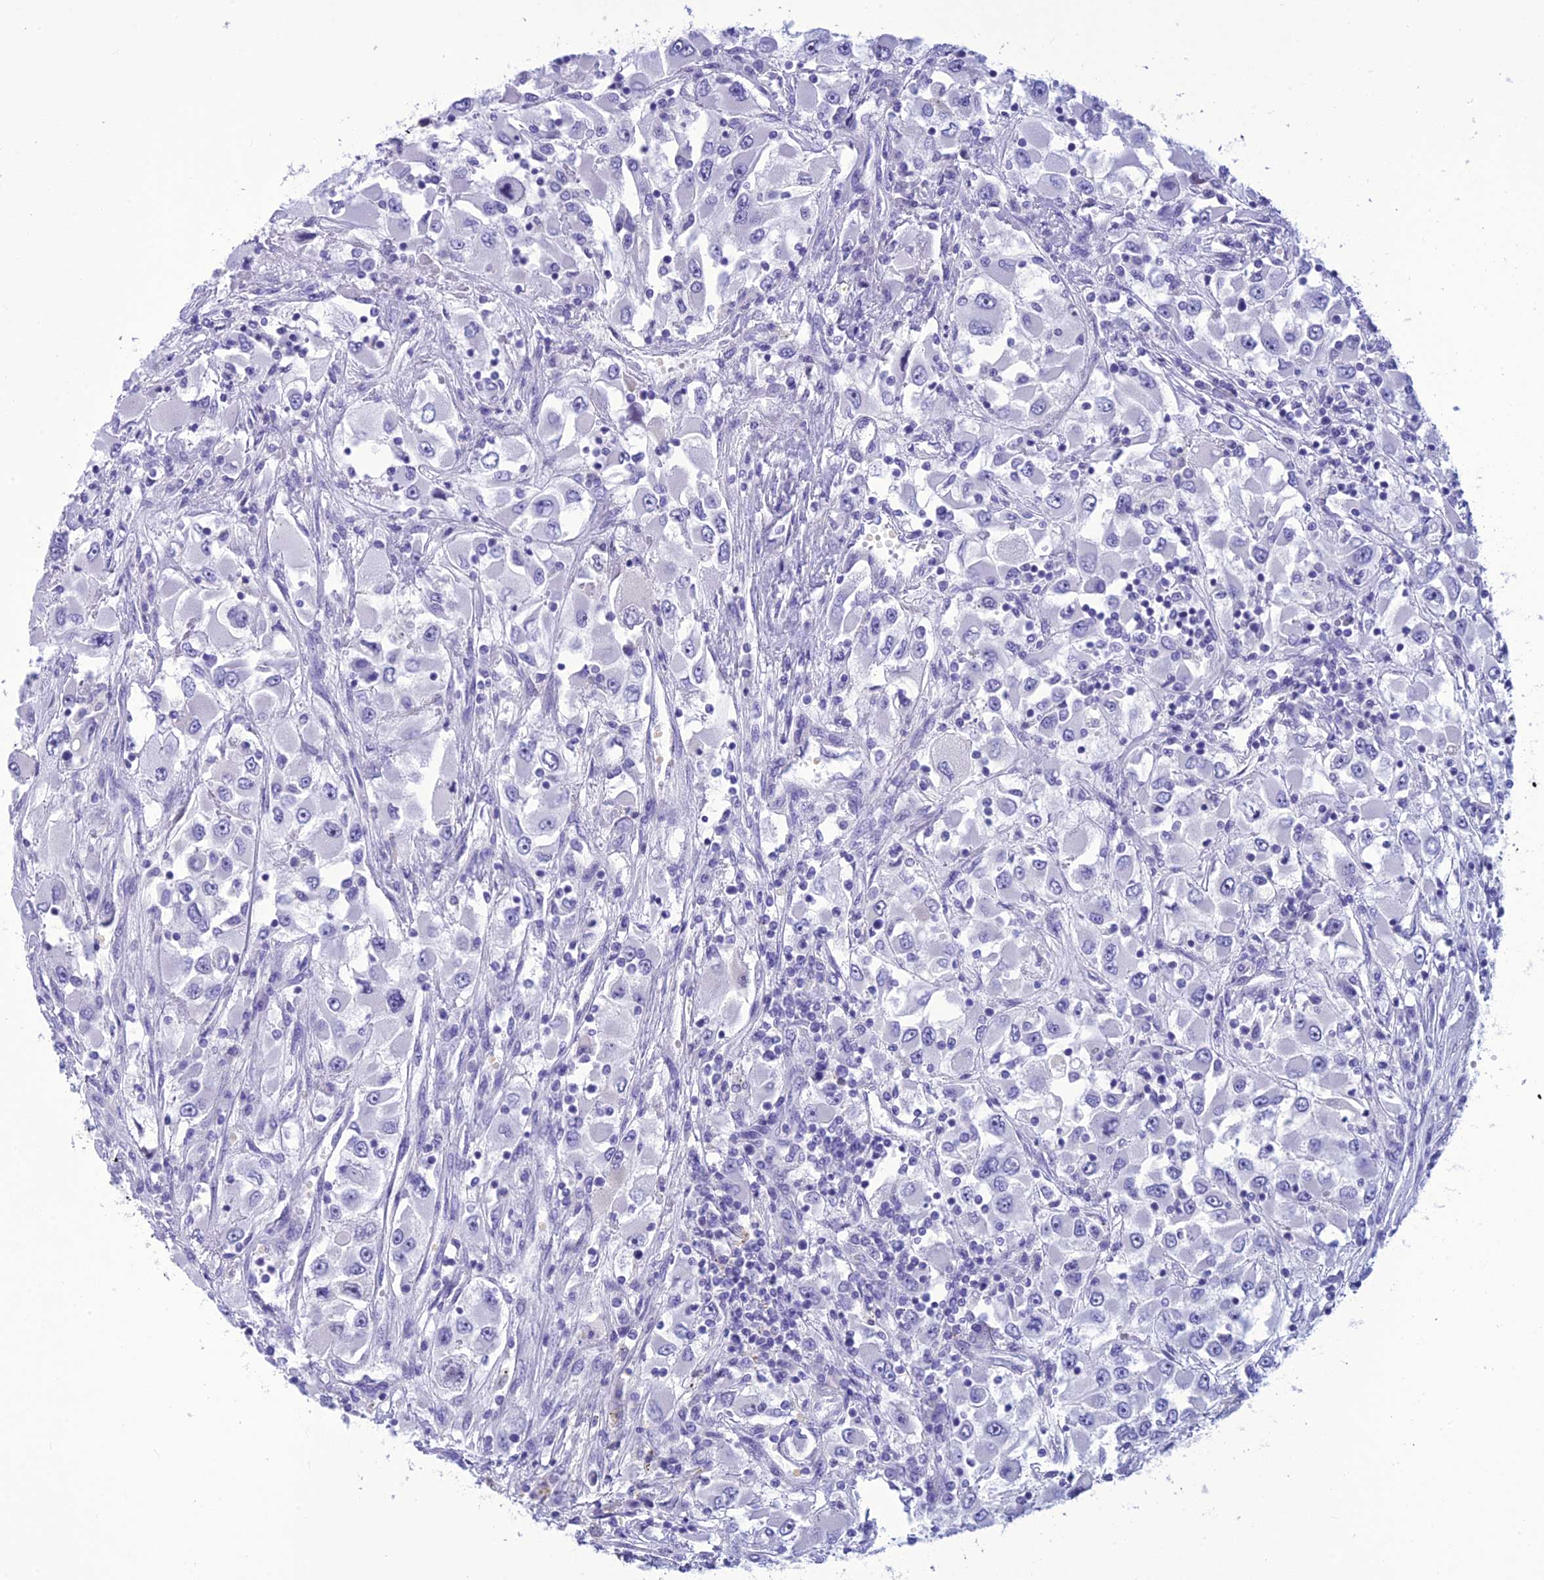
{"staining": {"intensity": "negative", "quantity": "none", "location": "none"}, "tissue": "renal cancer", "cell_type": "Tumor cells", "image_type": "cancer", "snomed": [{"axis": "morphology", "description": "Adenocarcinoma, NOS"}, {"axis": "topography", "description": "Kidney"}], "caption": "Photomicrograph shows no protein positivity in tumor cells of renal cancer (adenocarcinoma) tissue.", "gene": "BBS2", "patient": {"sex": "female", "age": 52}}